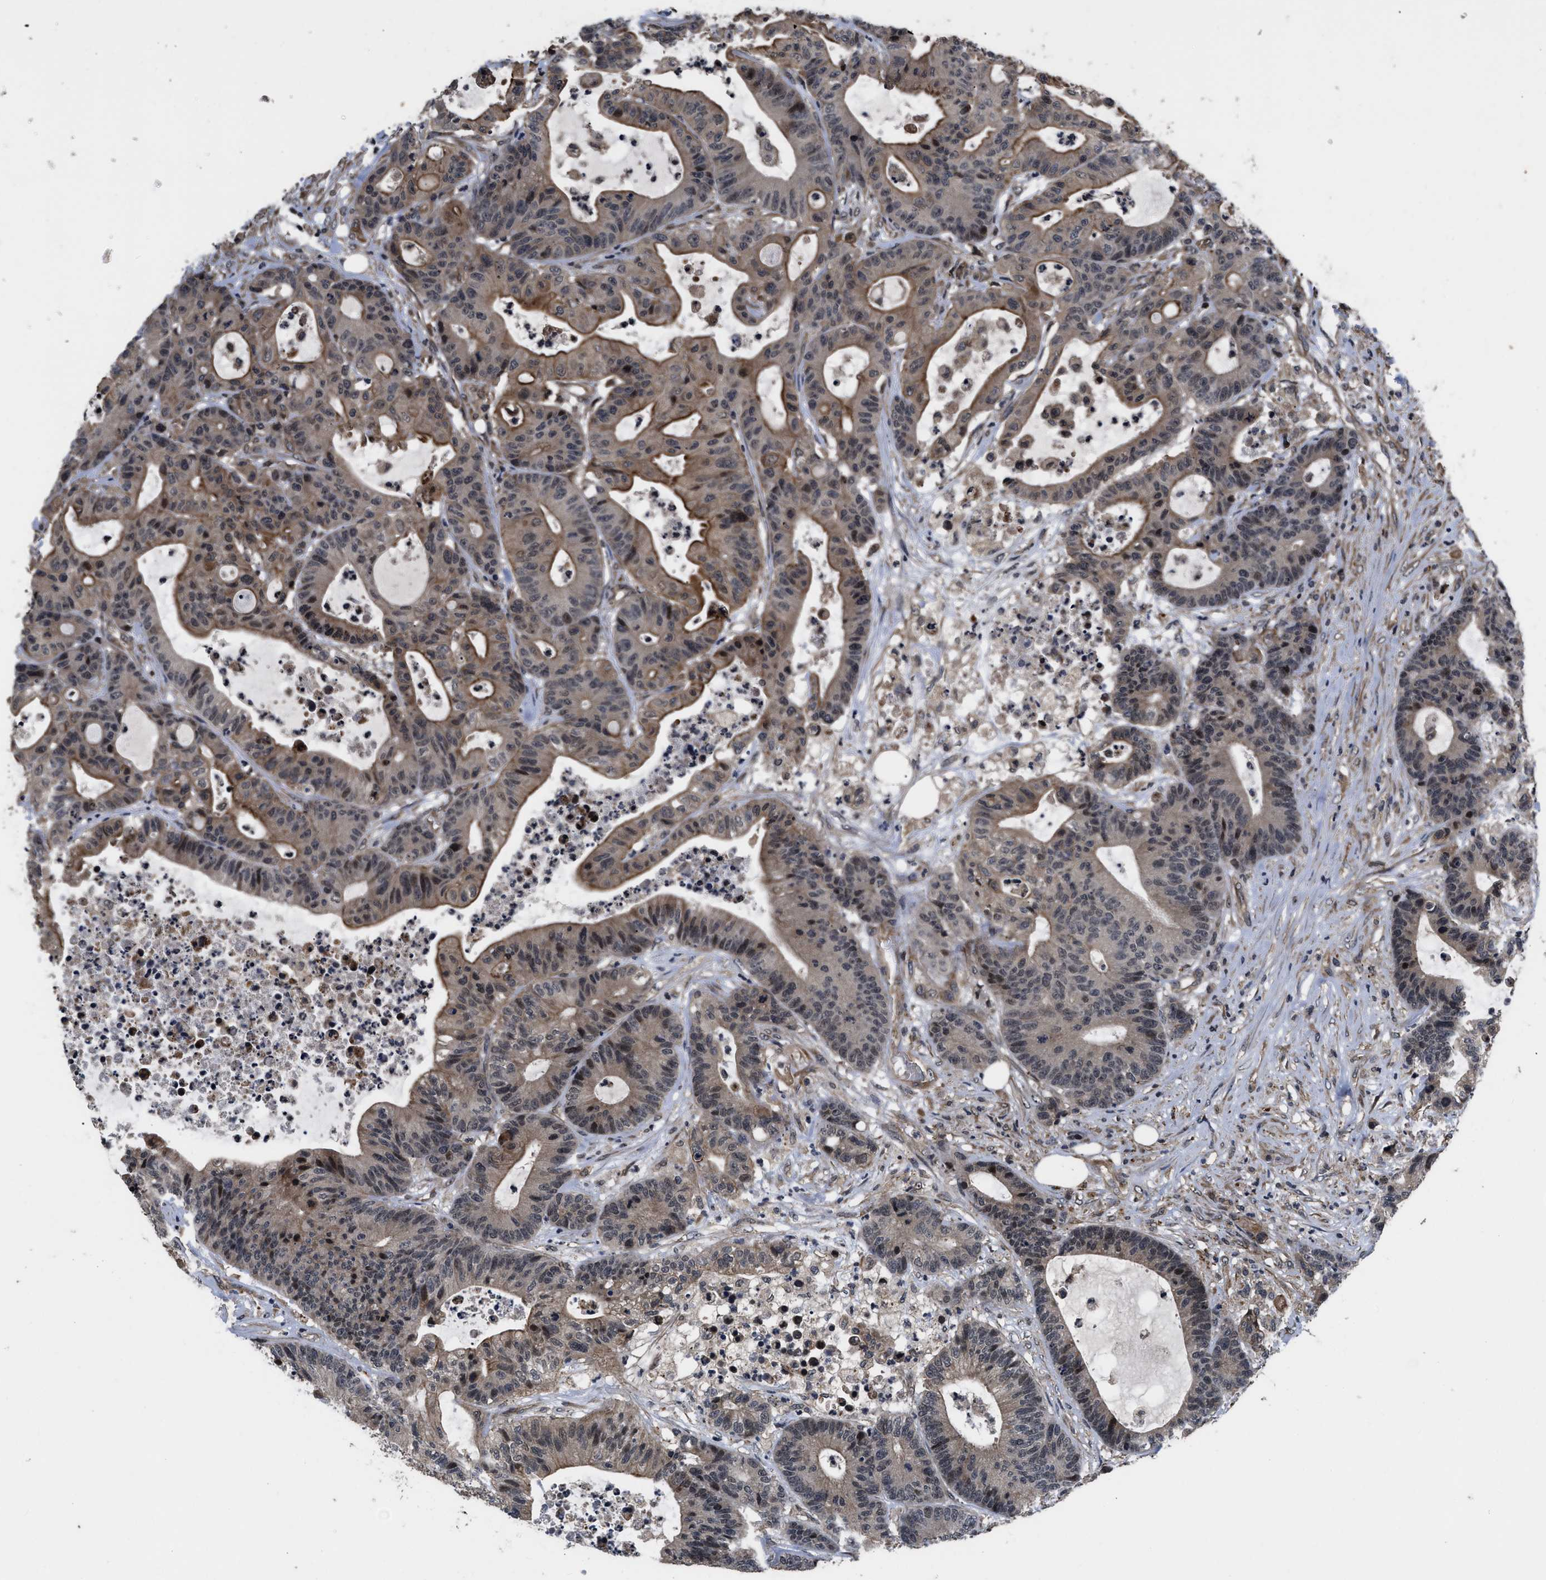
{"staining": {"intensity": "weak", "quantity": ">75%", "location": "cytoplasmic/membranous,nuclear"}, "tissue": "colorectal cancer", "cell_type": "Tumor cells", "image_type": "cancer", "snomed": [{"axis": "morphology", "description": "Adenocarcinoma, NOS"}, {"axis": "topography", "description": "Colon"}], "caption": "A histopathology image of human colorectal cancer stained for a protein exhibits weak cytoplasmic/membranous and nuclear brown staining in tumor cells.", "gene": "DNAJC14", "patient": {"sex": "female", "age": 84}}